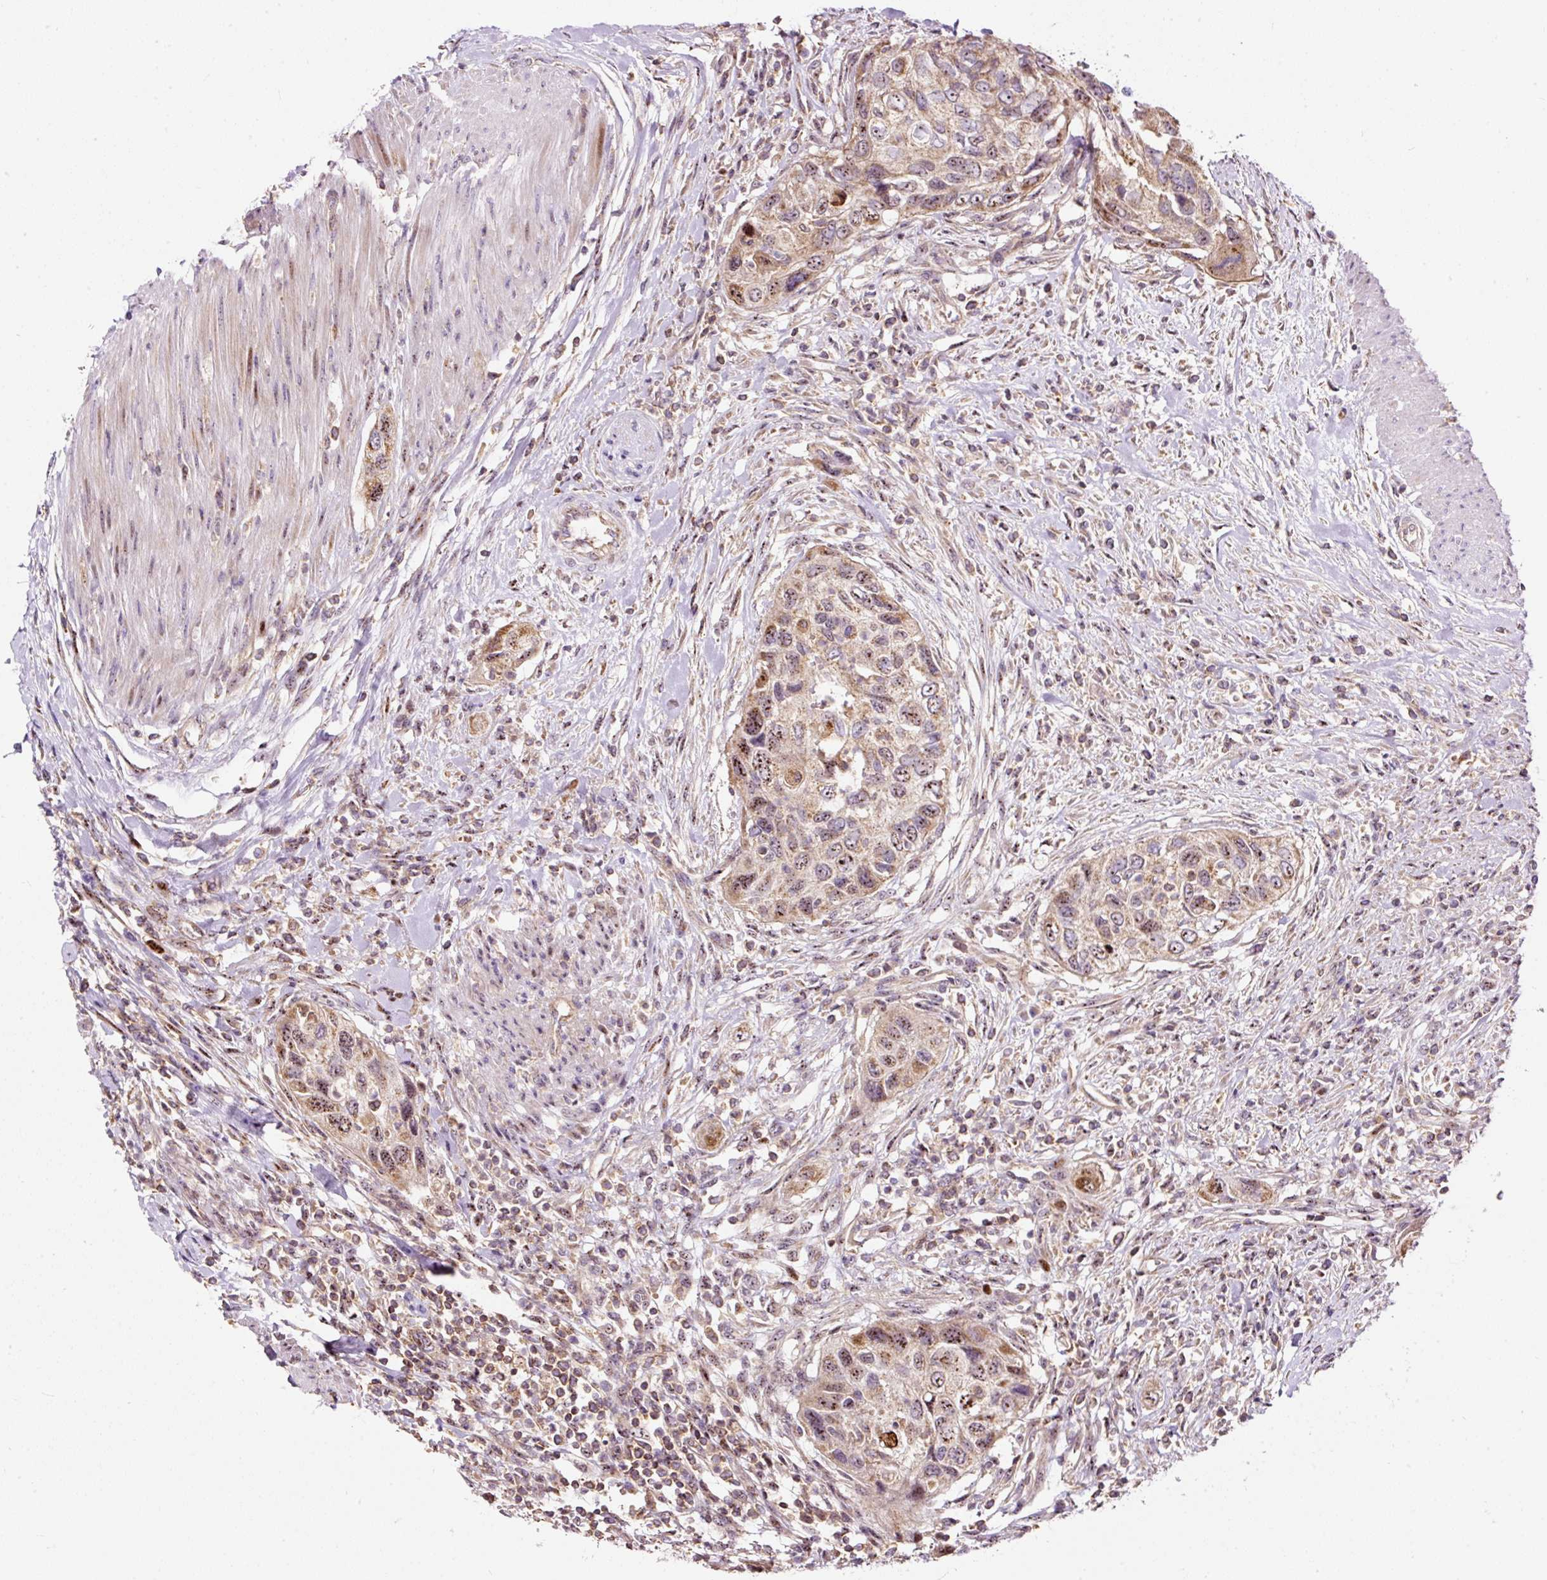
{"staining": {"intensity": "moderate", "quantity": "25%-75%", "location": "cytoplasmic/membranous,nuclear"}, "tissue": "urothelial cancer", "cell_type": "Tumor cells", "image_type": "cancer", "snomed": [{"axis": "morphology", "description": "Urothelial carcinoma, High grade"}, {"axis": "topography", "description": "Urinary bladder"}], "caption": "This histopathology image demonstrates immunohistochemistry staining of human urothelial carcinoma (high-grade), with medium moderate cytoplasmic/membranous and nuclear expression in about 25%-75% of tumor cells.", "gene": "BOLA3", "patient": {"sex": "female", "age": 60}}